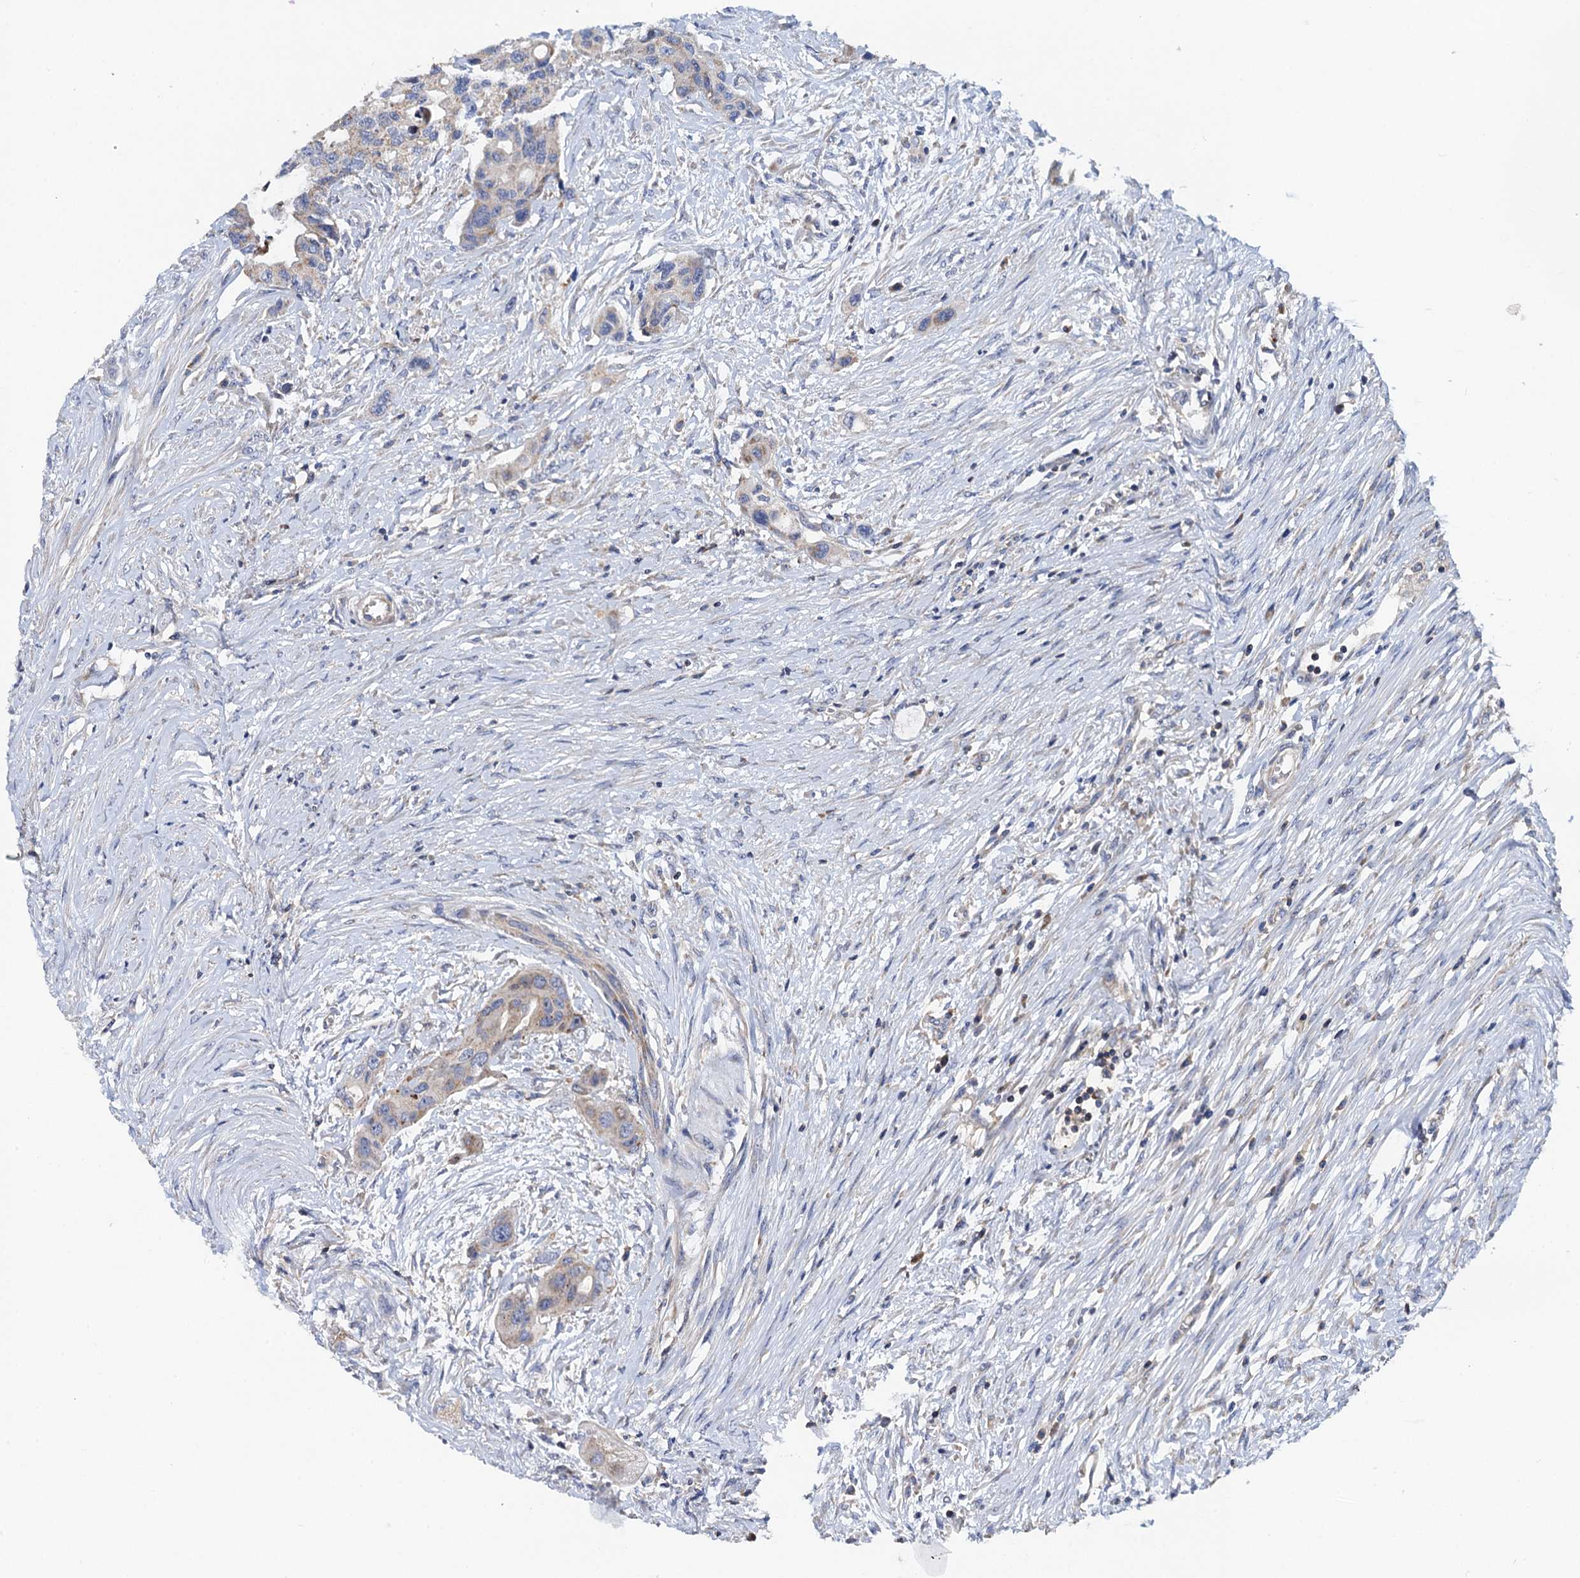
{"staining": {"intensity": "moderate", "quantity": "25%-75%", "location": "cytoplasmic/membranous"}, "tissue": "colorectal cancer", "cell_type": "Tumor cells", "image_type": "cancer", "snomed": [{"axis": "morphology", "description": "Adenocarcinoma, NOS"}, {"axis": "topography", "description": "Colon"}], "caption": "Protein staining of colorectal cancer (adenocarcinoma) tissue reveals moderate cytoplasmic/membranous positivity in approximately 25%-75% of tumor cells. (DAB (3,3'-diaminobenzidine) IHC, brown staining for protein, blue staining for nuclei).", "gene": "MRPL48", "patient": {"sex": "male", "age": 77}}